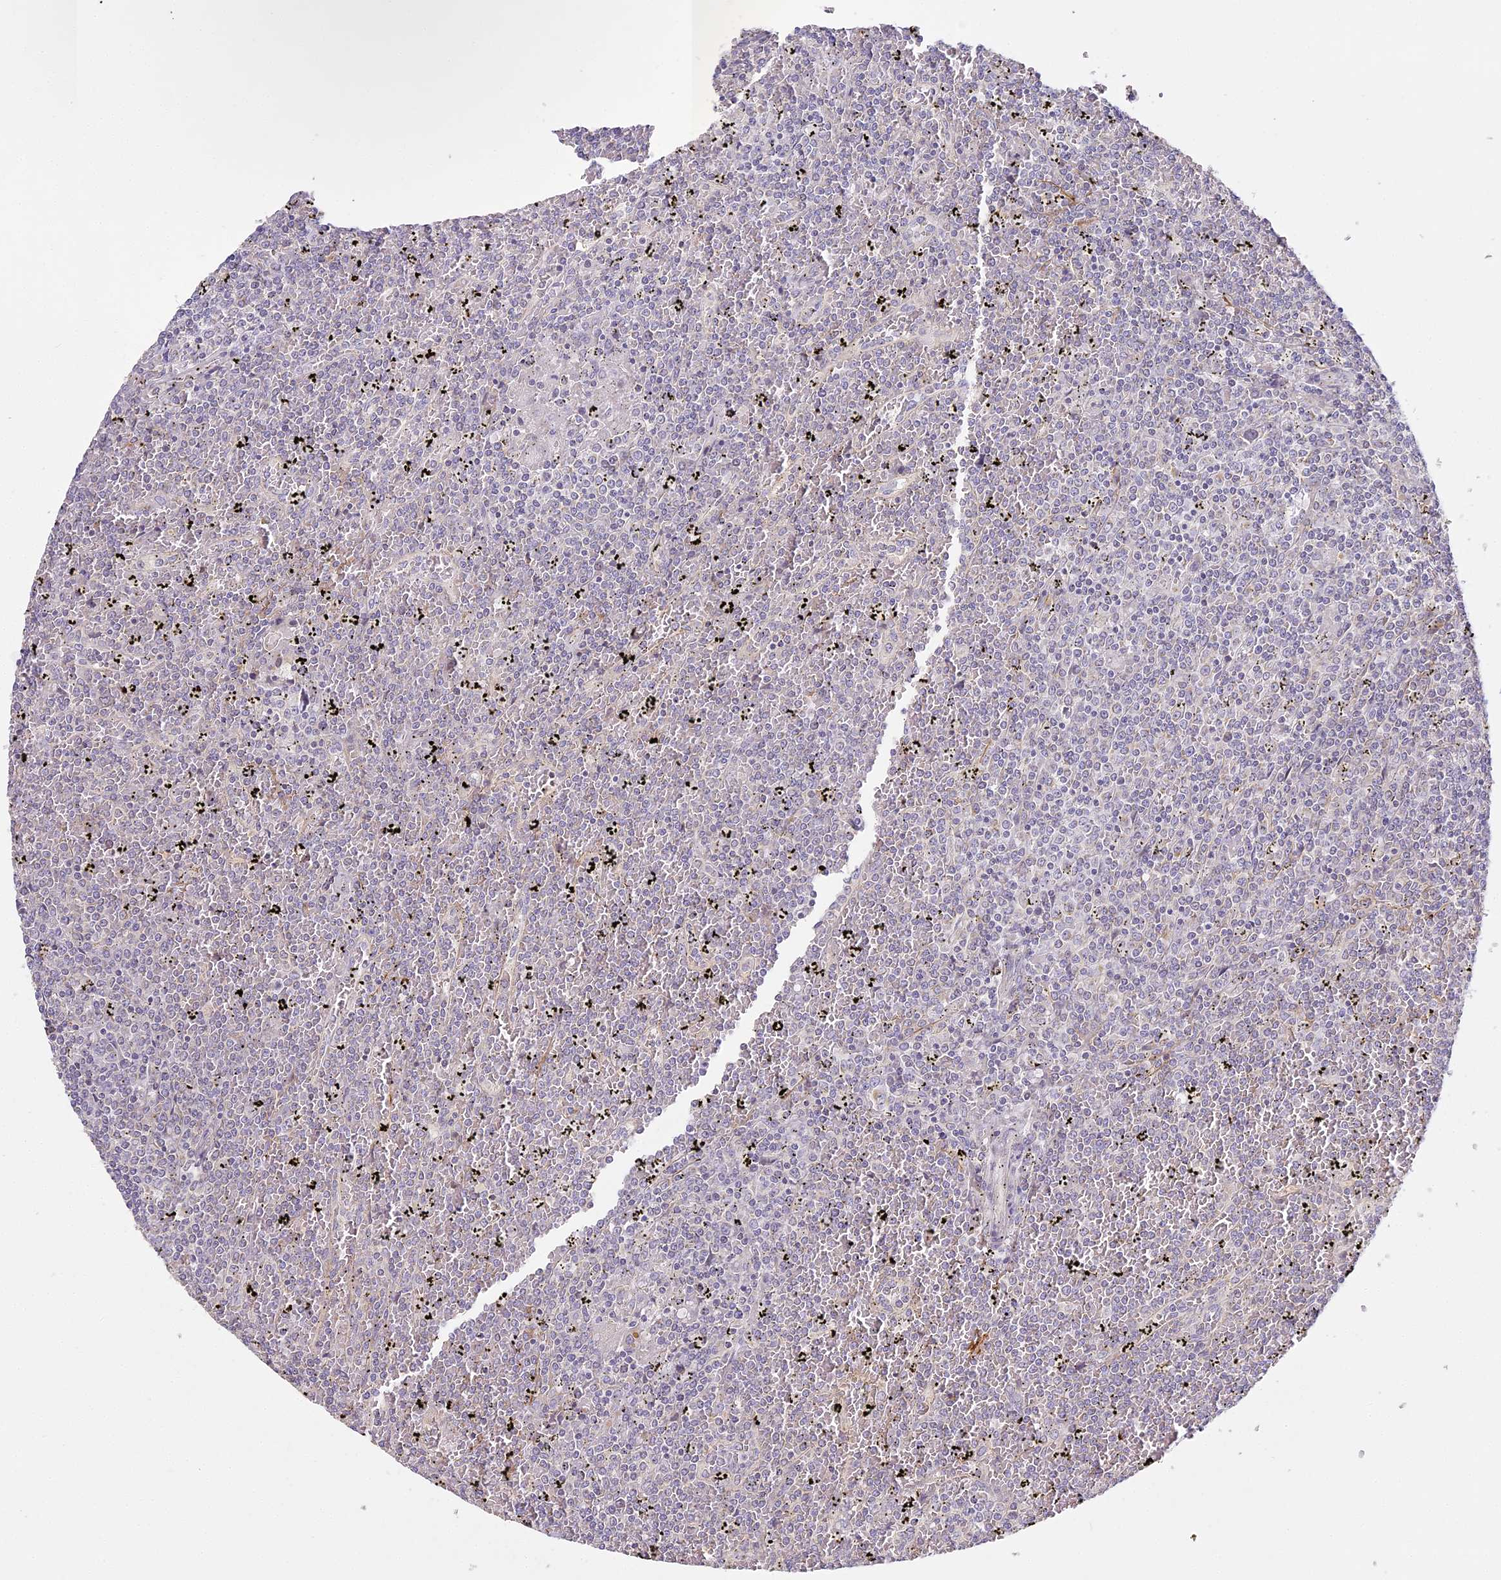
{"staining": {"intensity": "negative", "quantity": "none", "location": "none"}, "tissue": "lymphoma", "cell_type": "Tumor cells", "image_type": "cancer", "snomed": [{"axis": "morphology", "description": "Malignant lymphoma, non-Hodgkin's type, Low grade"}, {"axis": "topography", "description": "Spleen"}], "caption": "A histopathology image of low-grade malignant lymphoma, non-Hodgkin's type stained for a protein exhibits no brown staining in tumor cells.", "gene": "MED28", "patient": {"sex": "female", "age": 19}}